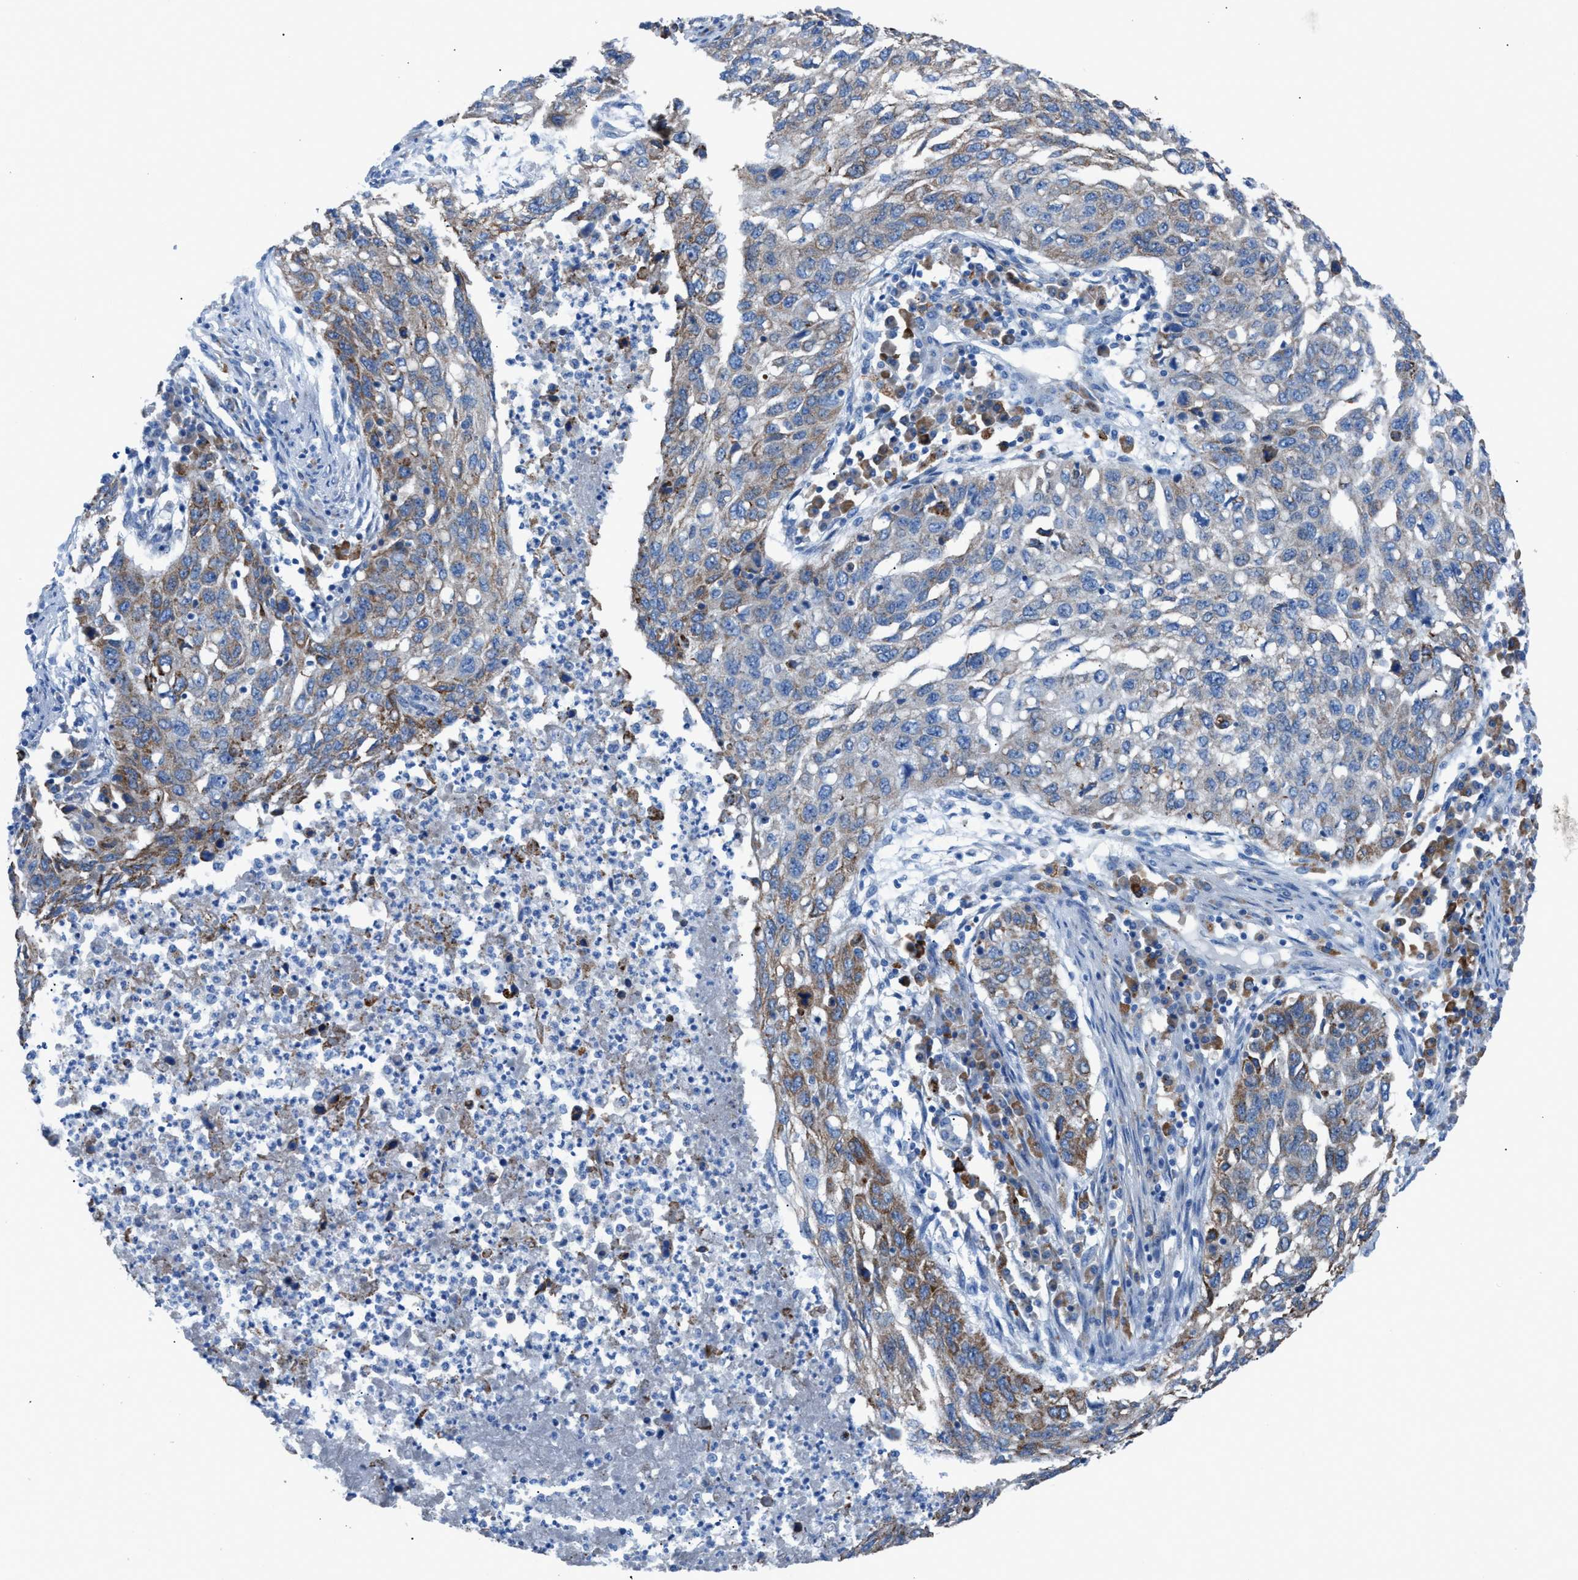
{"staining": {"intensity": "moderate", "quantity": "25%-75%", "location": "cytoplasmic/membranous"}, "tissue": "lung cancer", "cell_type": "Tumor cells", "image_type": "cancer", "snomed": [{"axis": "morphology", "description": "Squamous cell carcinoma, NOS"}, {"axis": "topography", "description": "Lung"}], "caption": "Squamous cell carcinoma (lung) was stained to show a protein in brown. There is medium levels of moderate cytoplasmic/membranous staining in about 25%-75% of tumor cells.", "gene": "CD1B", "patient": {"sex": "female", "age": 63}}